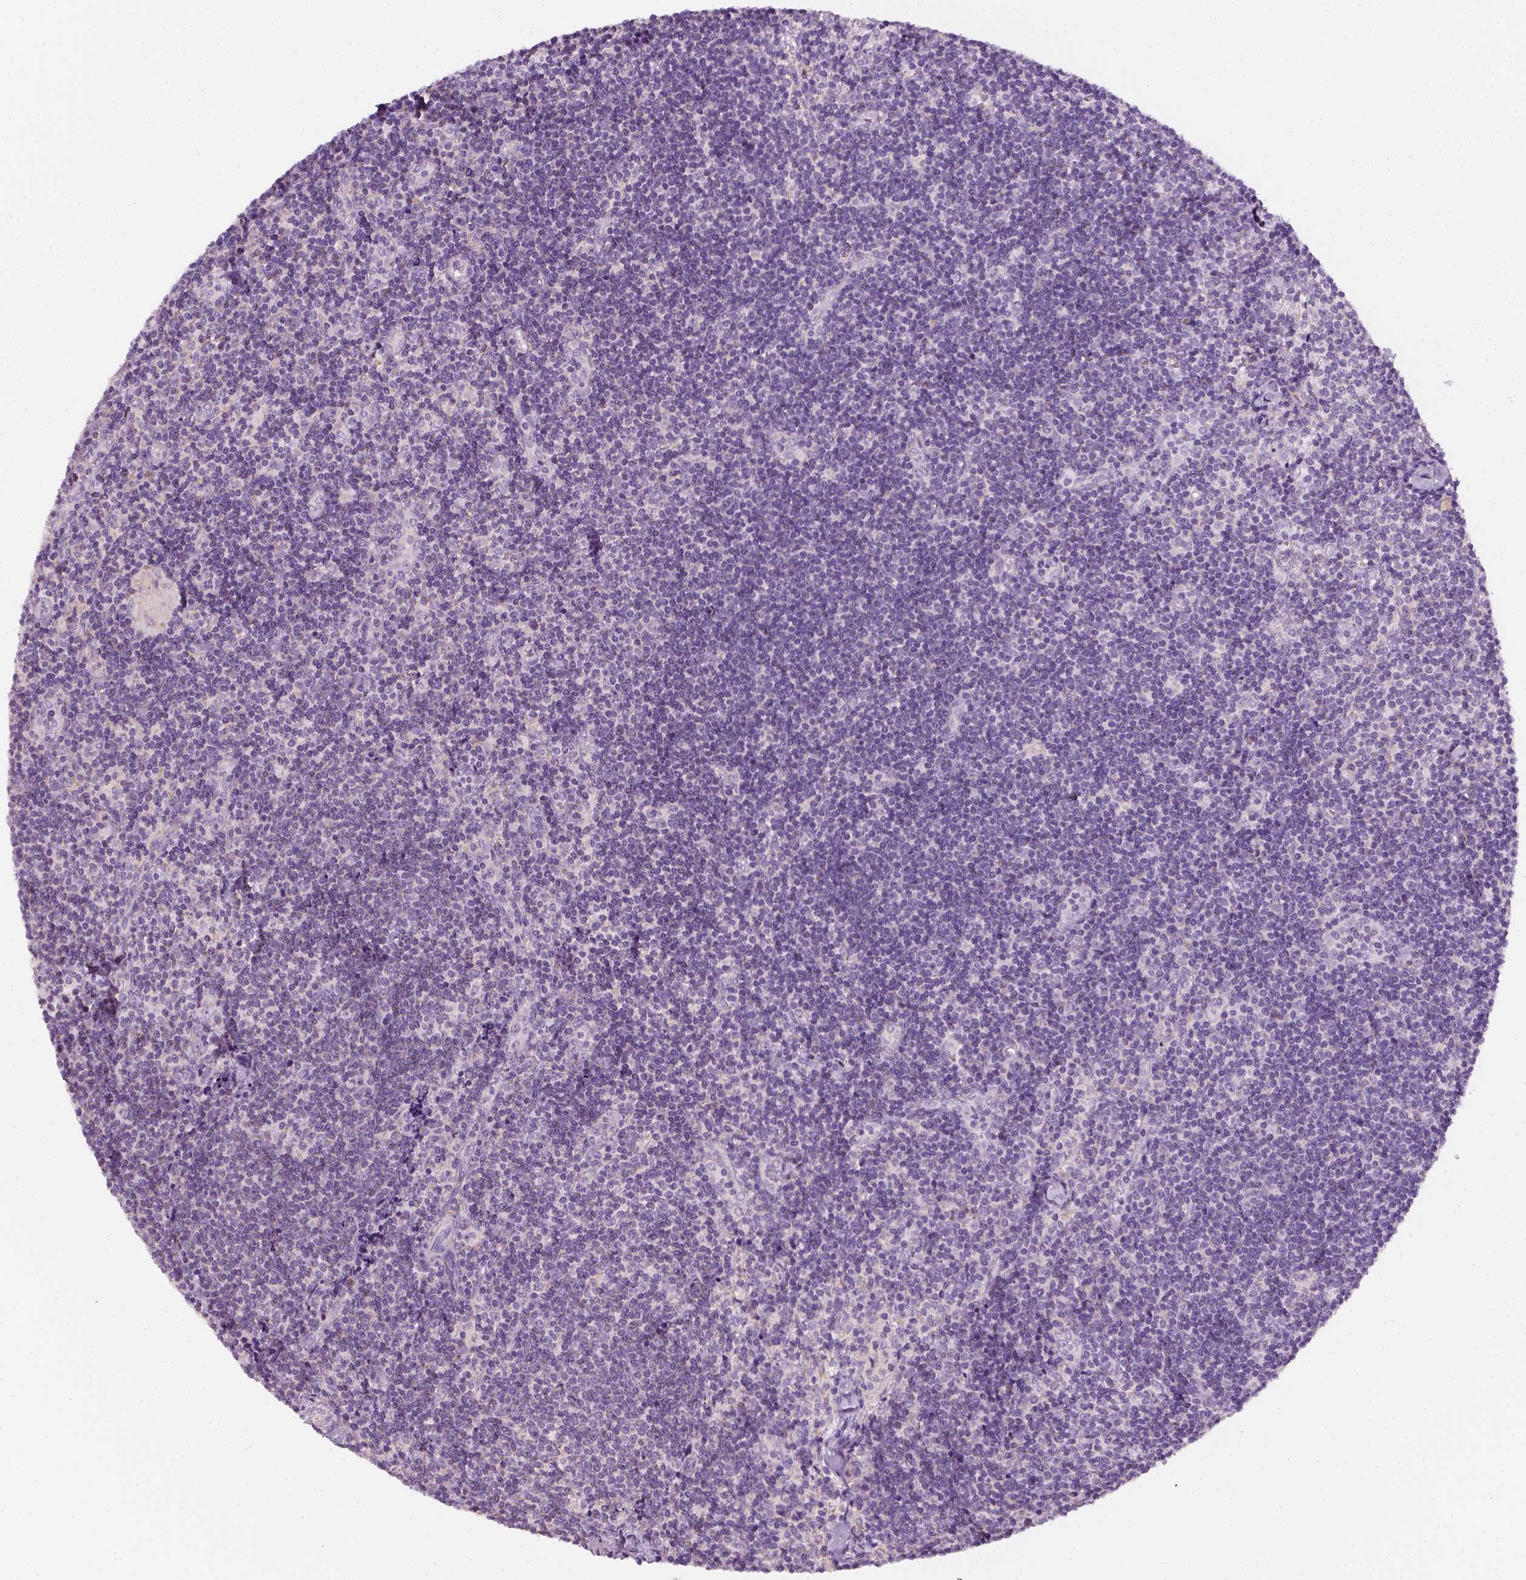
{"staining": {"intensity": "negative", "quantity": "none", "location": "none"}, "tissue": "lymph node", "cell_type": "Germinal center cells", "image_type": "normal", "snomed": [{"axis": "morphology", "description": "Normal tissue, NOS"}, {"axis": "topography", "description": "Lymph node"}], "caption": "There is no significant positivity in germinal center cells of lymph node. Nuclei are stained in blue.", "gene": "AWAT2", "patient": {"sex": "female", "age": 52}}